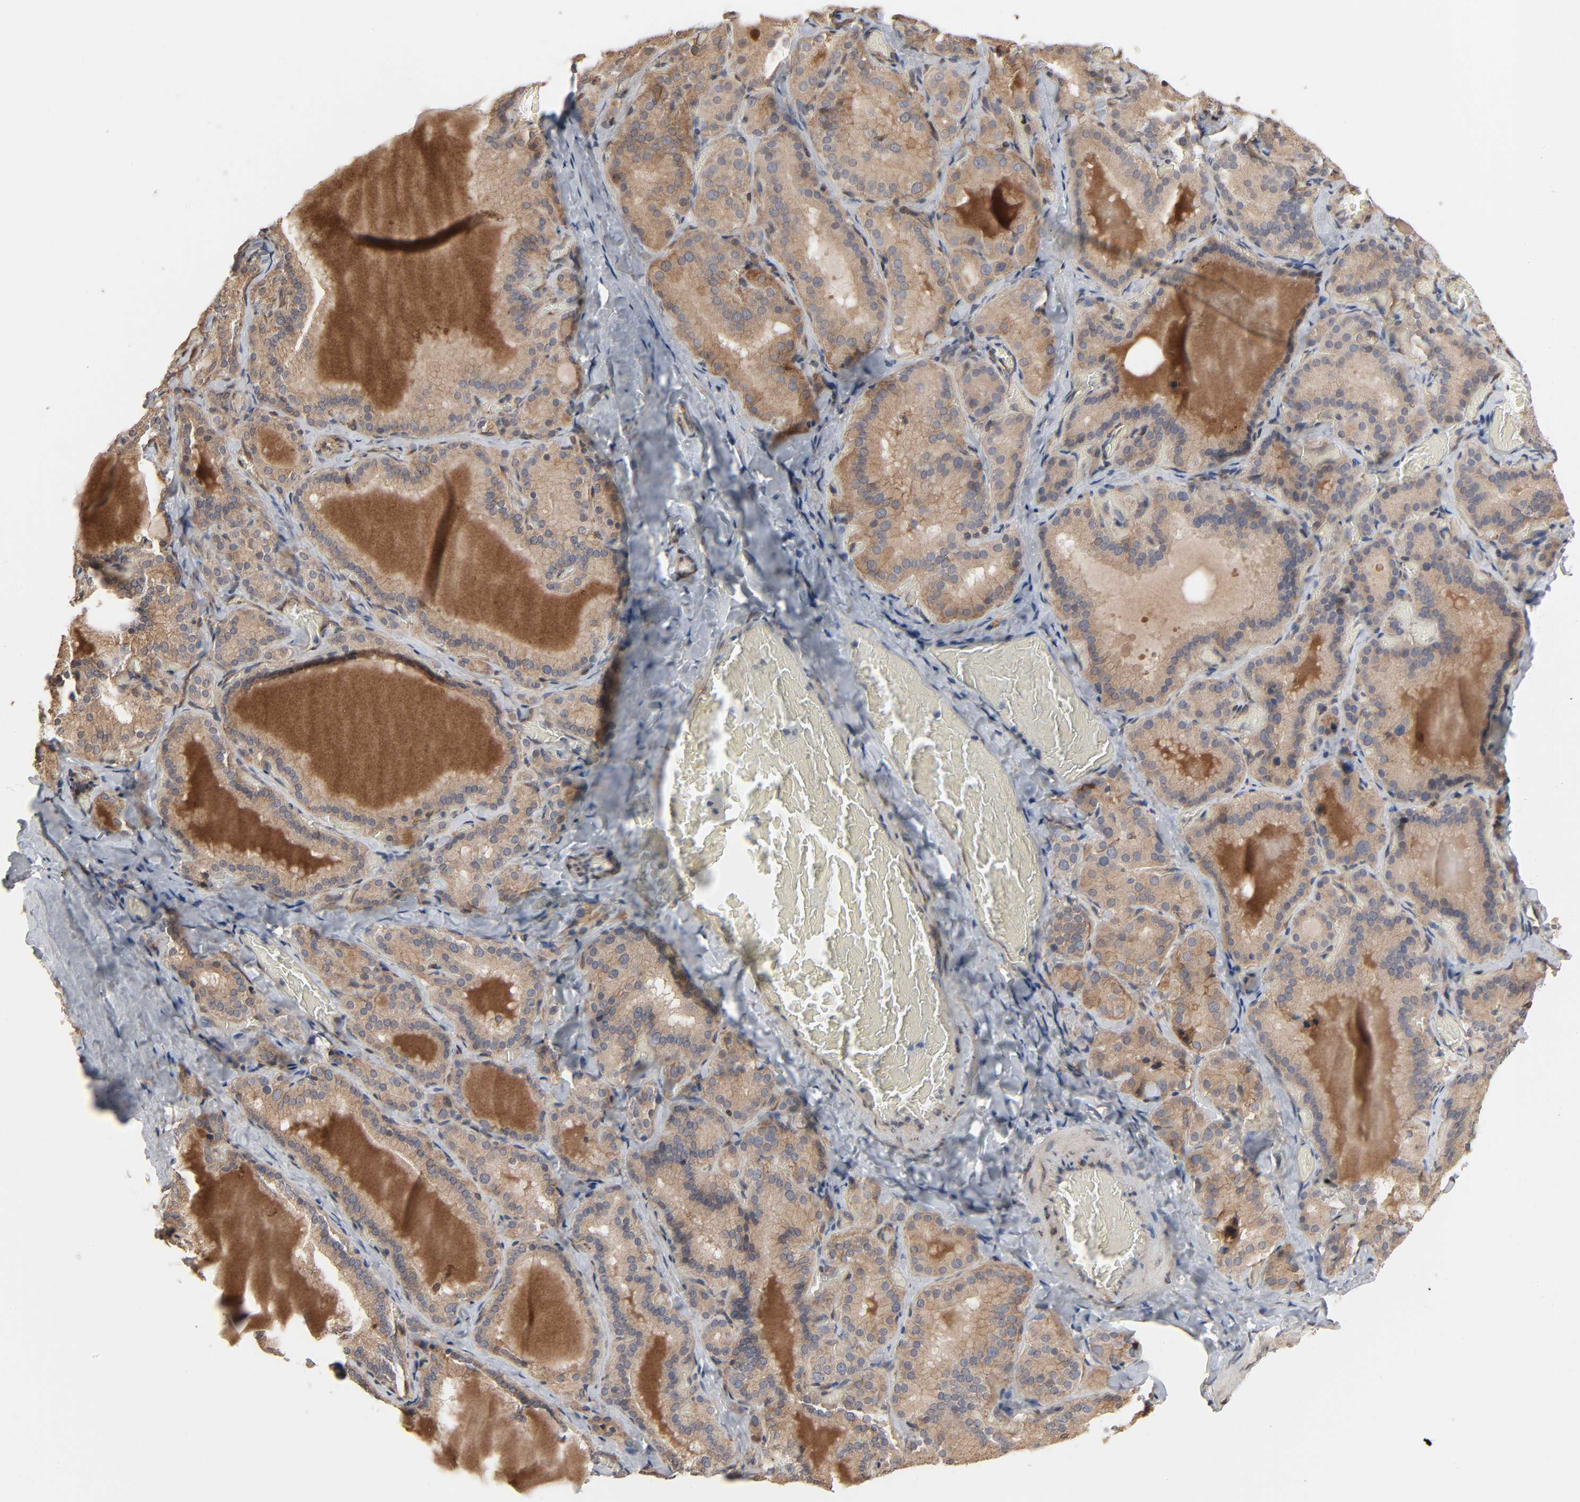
{"staining": {"intensity": "moderate", "quantity": ">75%", "location": "cytoplasmic/membranous"}, "tissue": "thyroid gland", "cell_type": "Glandular cells", "image_type": "normal", "snomed": [{"axis": "morphology", "description": "Normal tissue, NOS"}, {"axis": "topography", "description": "Thyroid gland"}], "caption": "A high-resolution image shows immunohistochemistry staining of benign thyroid gland, which exhibits moderate cytoplasmic/membranous staining in about >75% of glandular cells.", "gene": "NDRG2", "patient": {"sex": "female", "age": 33}}